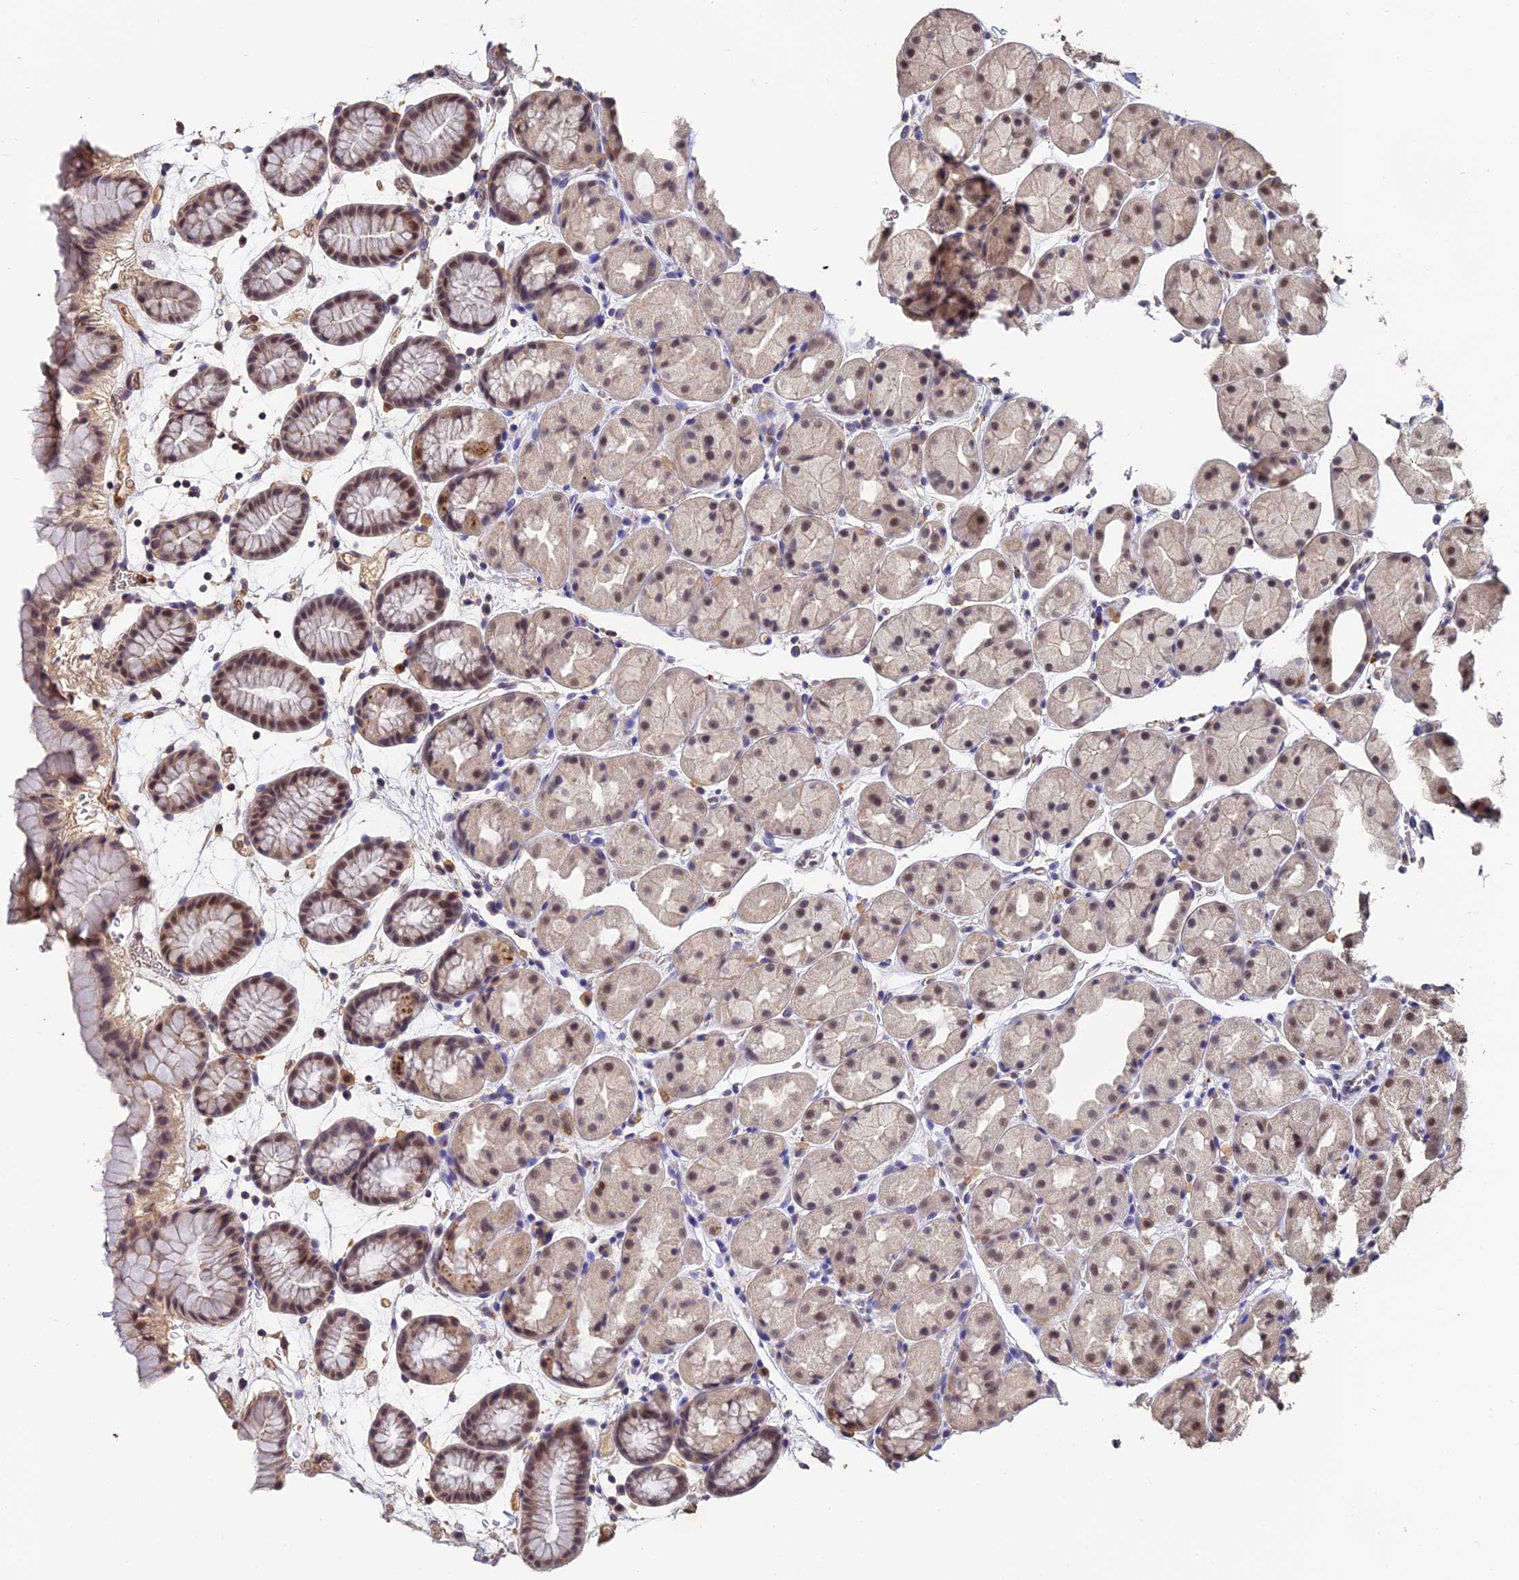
{"staining": {"intensity": "moderate", "quantity": "25%-75%", "location": "cytoplasmic/membranous,nuclear"}, "tissue": "stomach", "cell_type": "Glandular cells", "image_type": "normal", "snomed": [{"axis": "morphology", "description": "Normal tissue, NOS"}, {"axis": "topography", "description": "Stomach, upper"}, {"axis": "topography", "description": "Stomach"}], "caption": "This histopathology image shows normal stomach stained with immunohistochemistry (IHC) to label a protein in brown. The cytoplasmic/membranous,nuclear of glandular cells show moderate positivity for the protein. Nuclei are counter-stained blue.", "gene": "LSM5", "patient": {"sex": "male", "age": 47}}